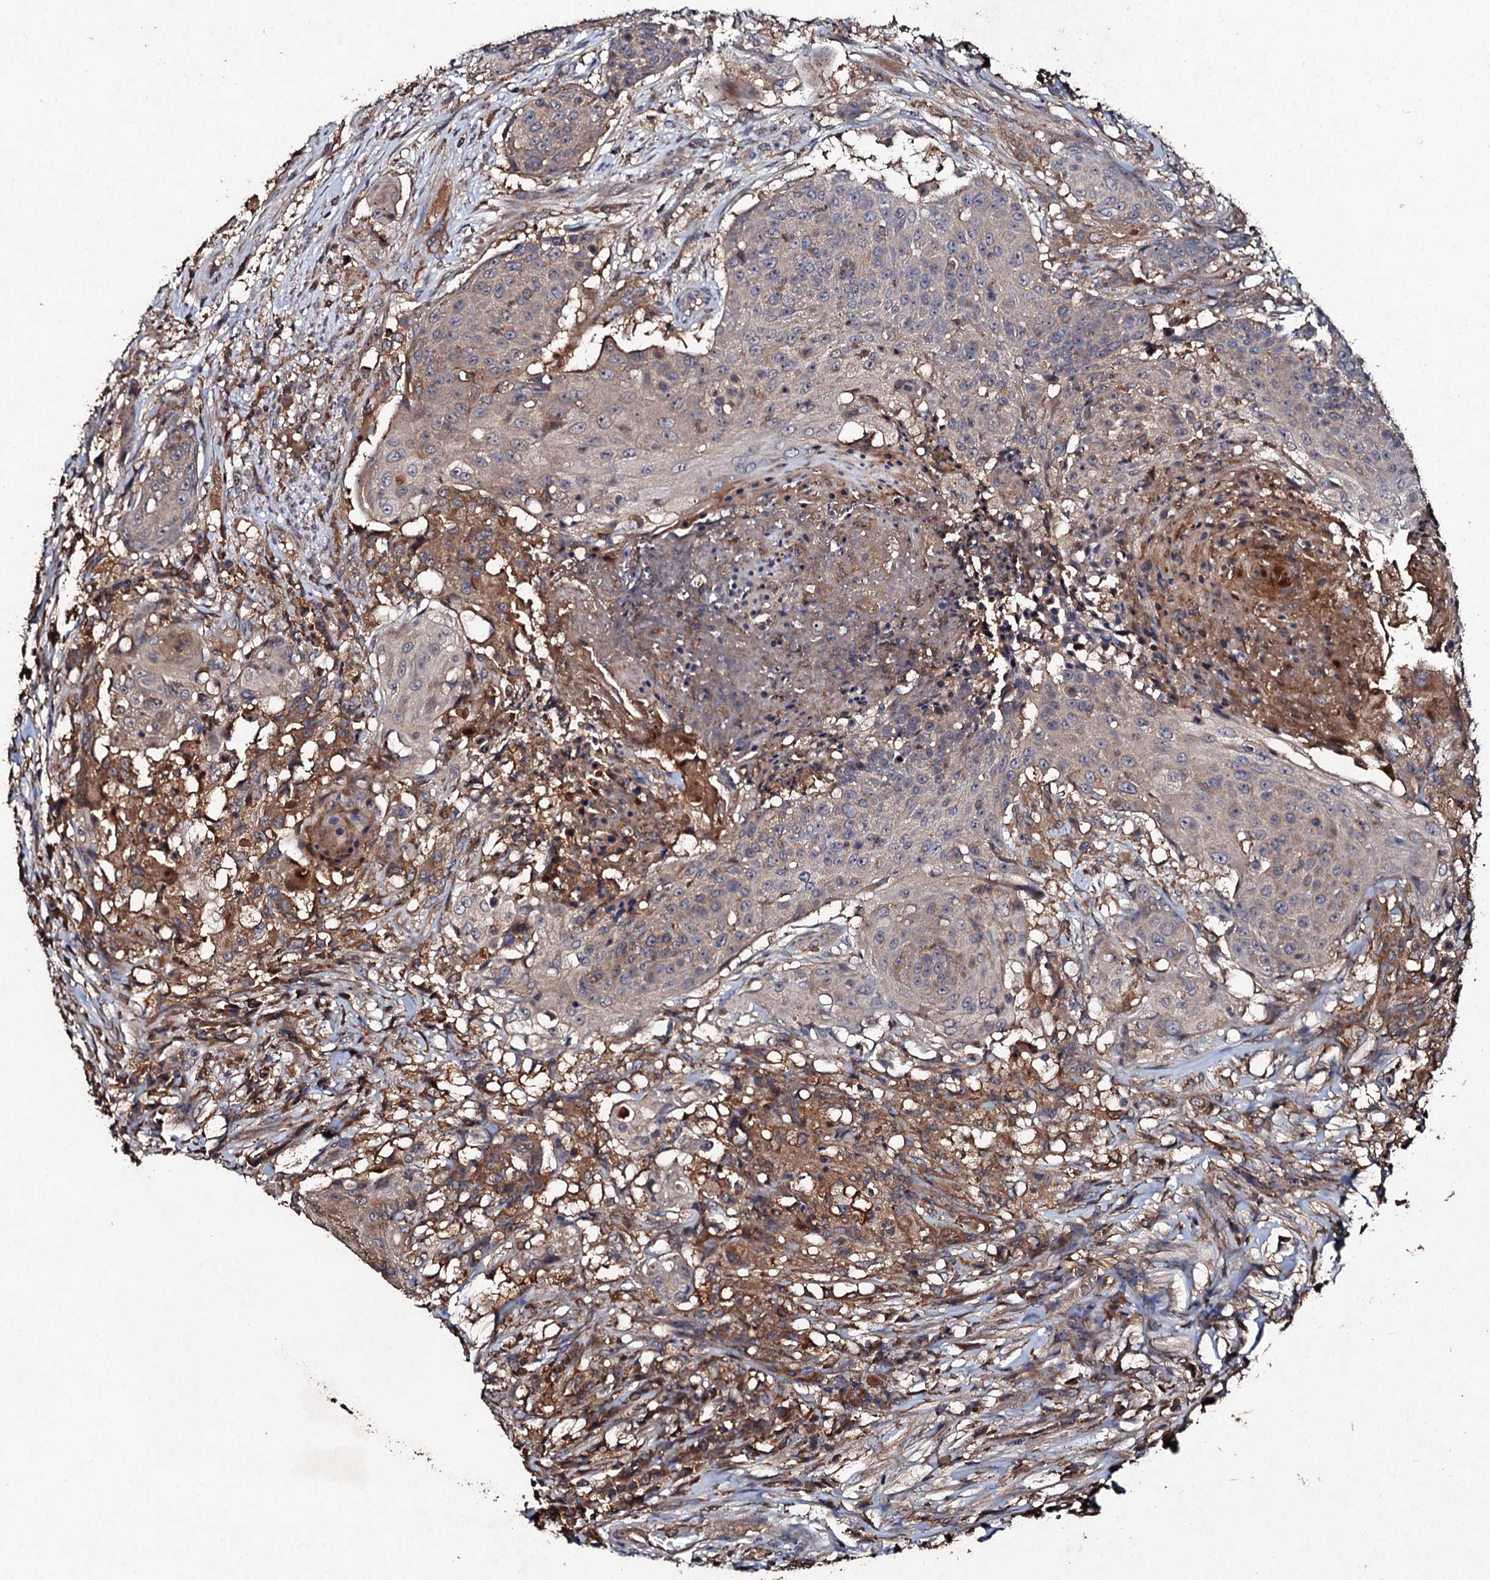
{"staining": {"intensity": "weak", "quantity": "25%-75%", "location": "cytoplasmic/membranous"}, "tissue": "urothelial cancer", "cell_type": "Tumor cells", "image_type": "cancer", "snomed": [{"axis": "morphology", "description": "Urothelial carcinoma, High grade"}, {"axis": "topography", "description": "Urinary bladder"}], "caption": "A high-resolution micrograph shows immunohistochemistry (IHC) staining of urothelial cancer, which demonstrates weak cytoplasmic/membranous staining in about 25%-75% of tumor cells.", "gene": "KERA", "patient": {"sex": "female", "age": 63}}